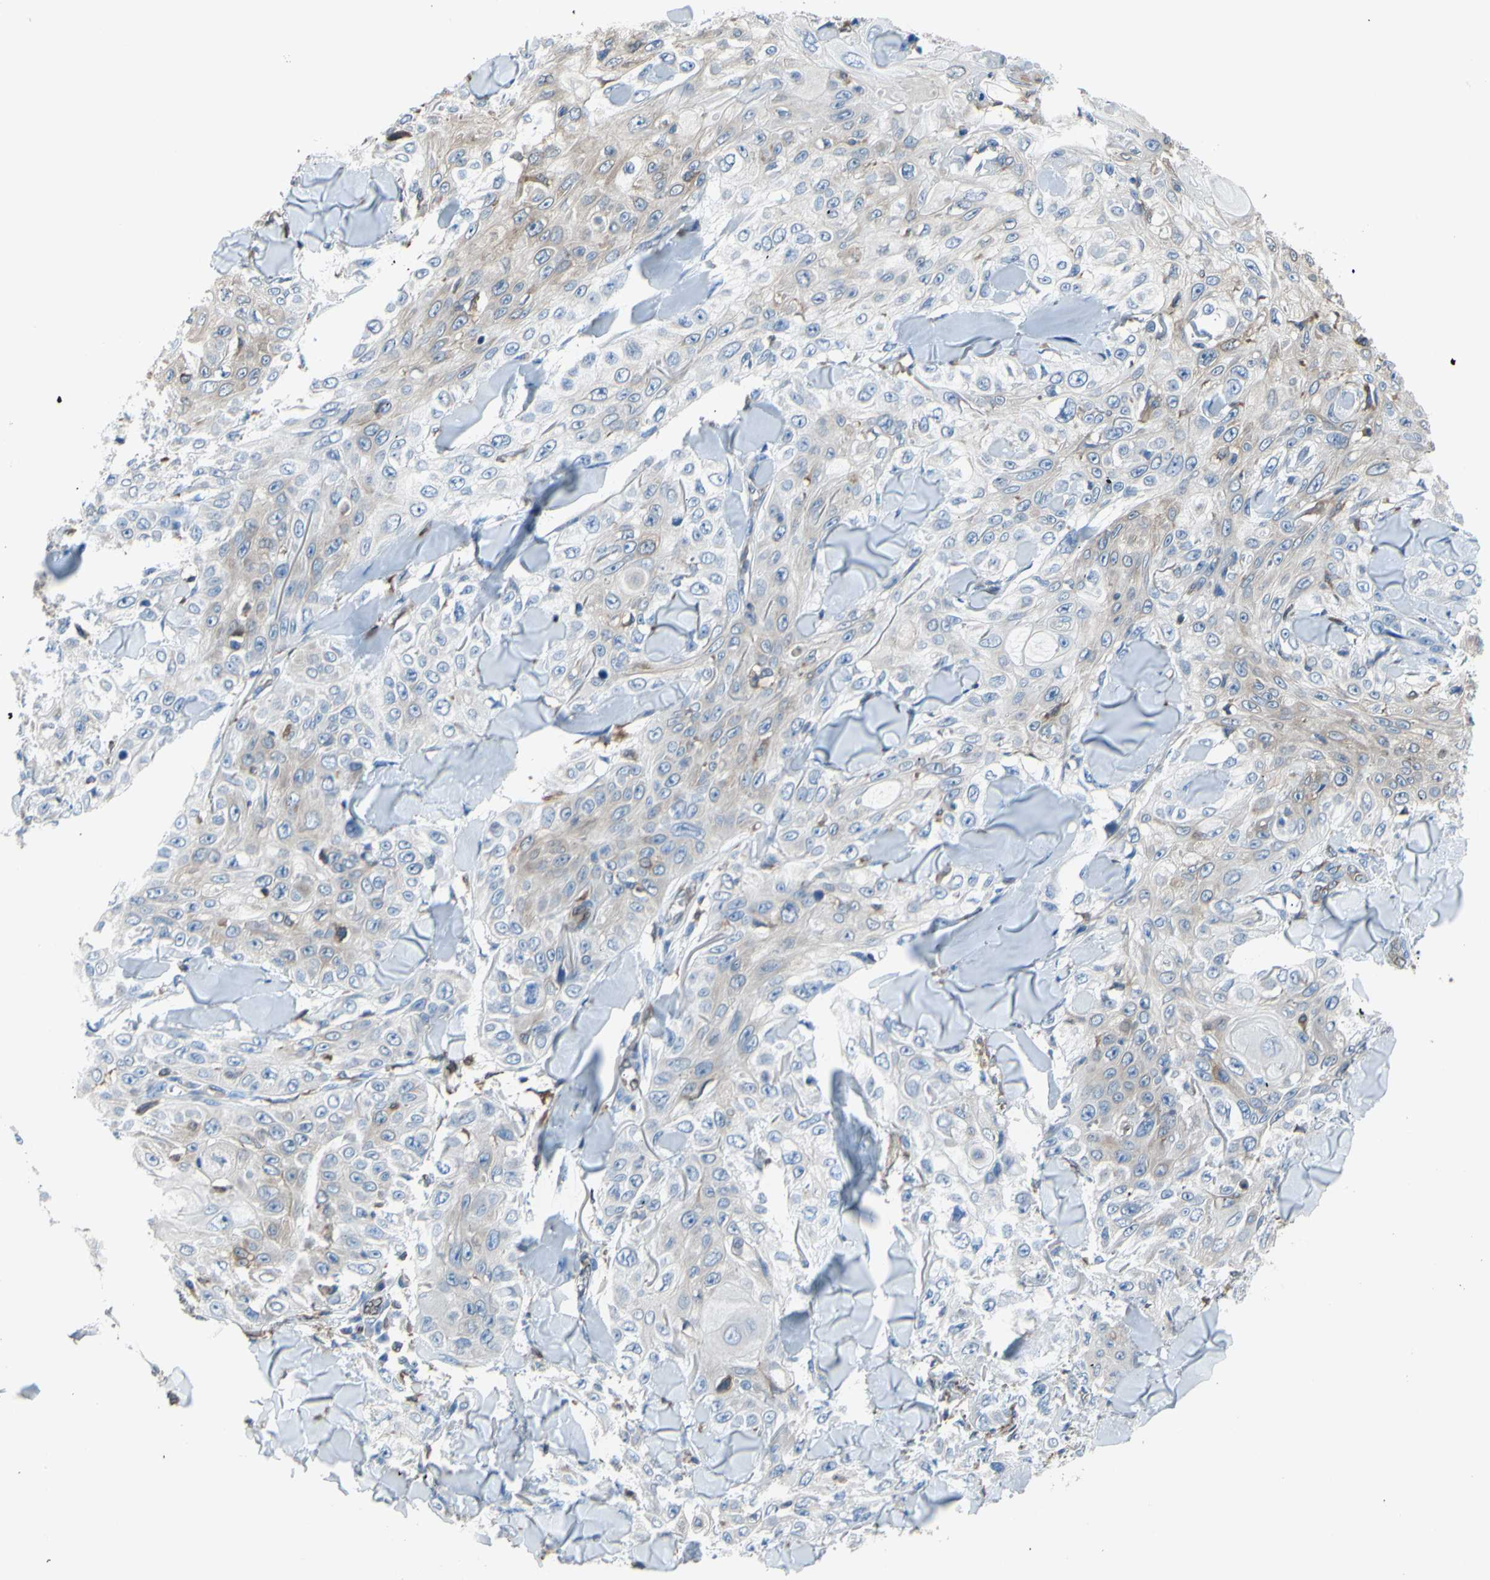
{"staining": {"intensity": "weak", "quantity": "25%-75%", "location": "cytoplasmic/membranous"}, "tissue": "skin cancer", "cell_type": "Tumor cells", "image_type": "cancer", "snomed": [{"axis": "morphology", "description": "Squamous cell carcinoma, NOS"}, {"axis": "topography", "description": "Skin"}], "caption": "Immunohistochemistry of human squamous cell carcinoma (skin) exhibits low levels of weak cytoplasmic/membranous expression in approximately 25%-75% of tumor cells.", "gene": "MGST2", "patient": {"sex": "male", "age": 86}}